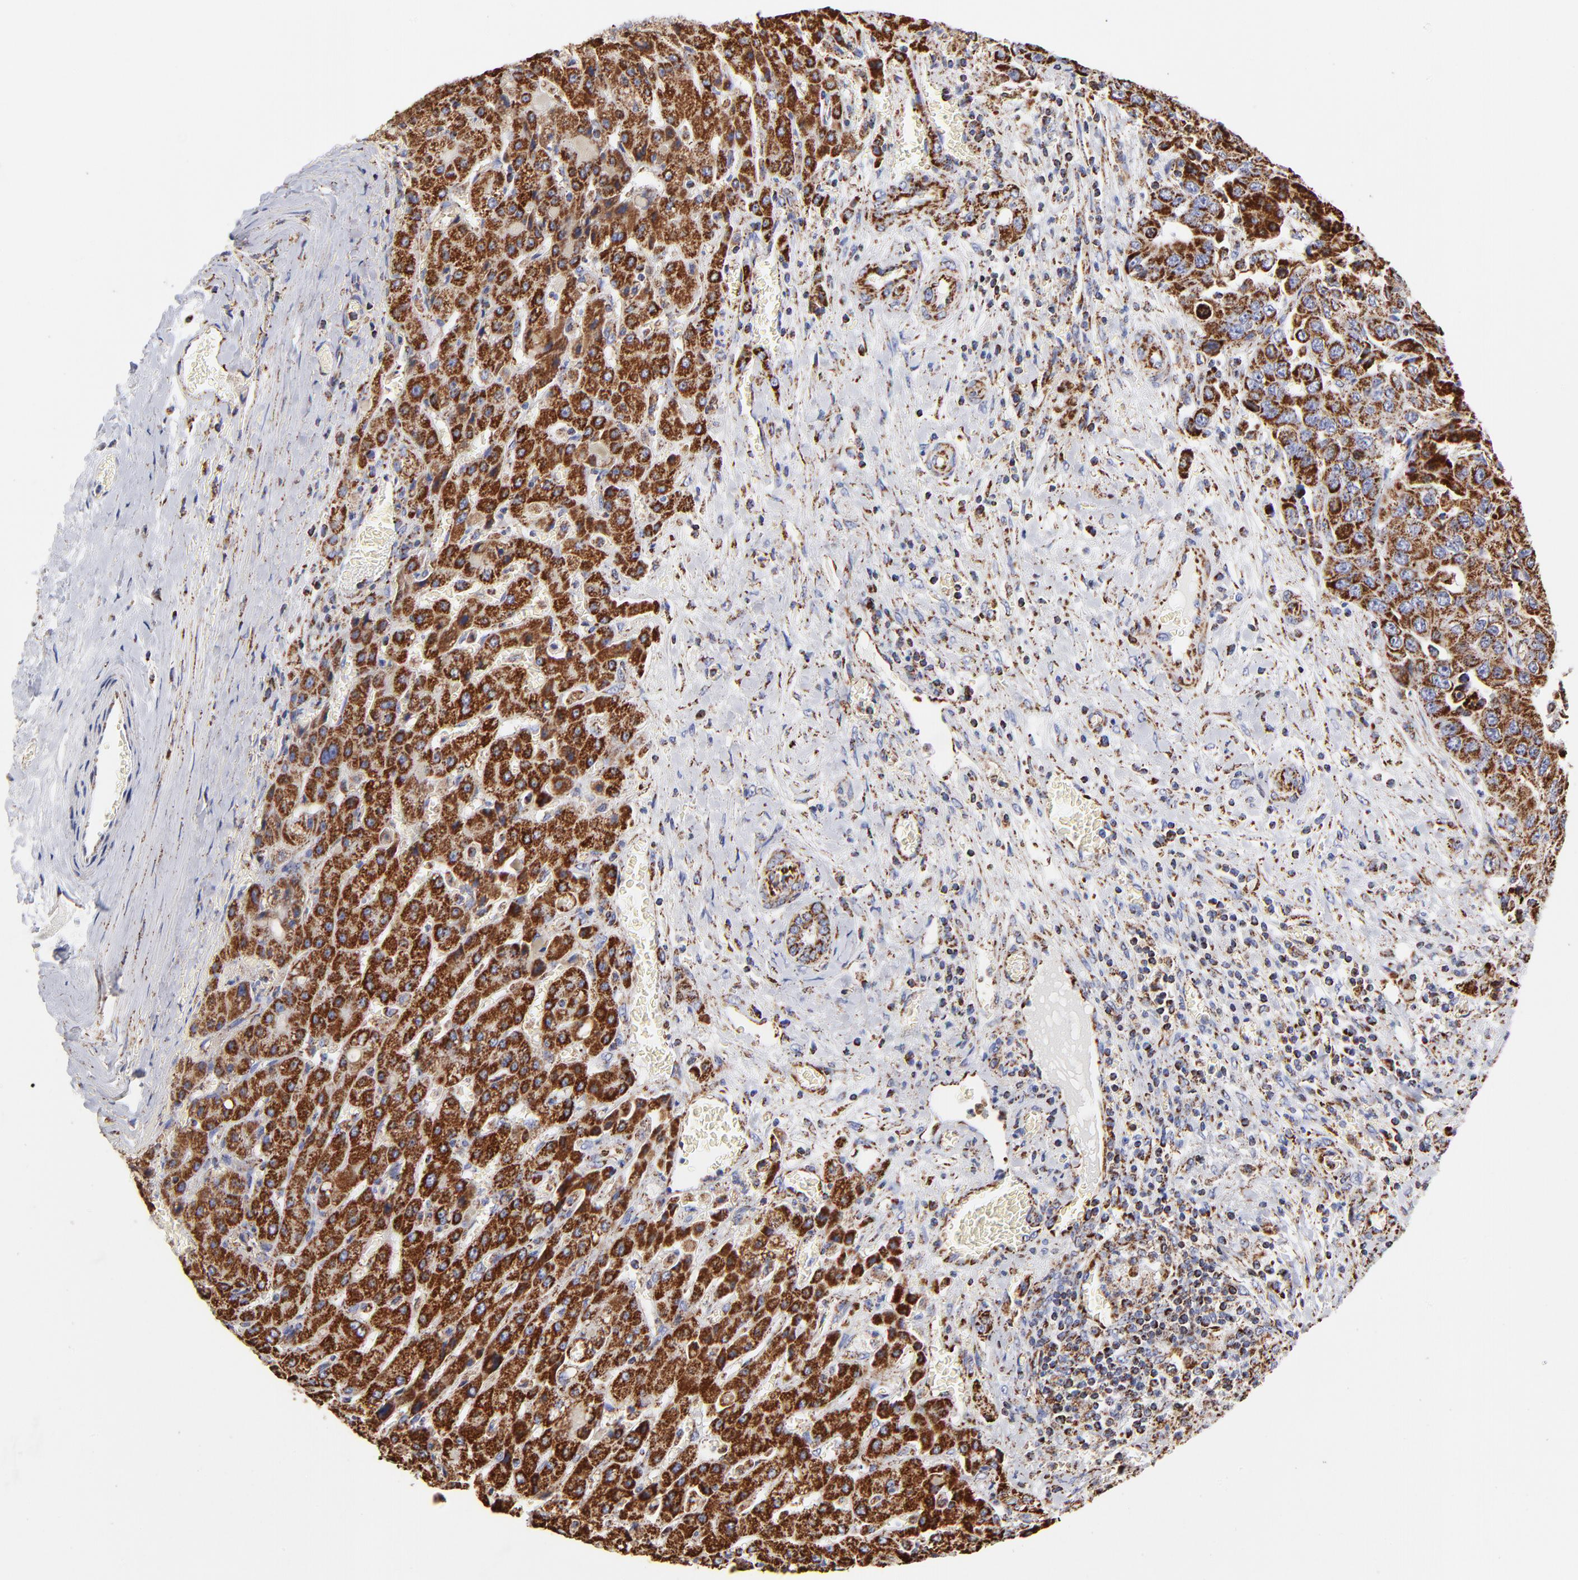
{"staining": {"intensity": "strong", "quantity": ">75%", "location": "cytoplasmic/membranous"}, "tissue": "liver cancer", "cell_type": "Tumor cells", "image_type": "cancer", "snomed": [{"axis": "morphology", "description": "Cholangiocarcinoma"}, {"axis": "topography", "description": "Liver"}], "caption": "Liver cholangiocarcinoma tissue exhibits strong cytoplasmic/membranous expression in approximately >75% of tumor cells (DAB (3,3'-diaminobenzidine) IHC, brown staining for protein, blue staining for nuclei).", "gene": "PHB1", "patient": {"sex": "female", "age": 52}}